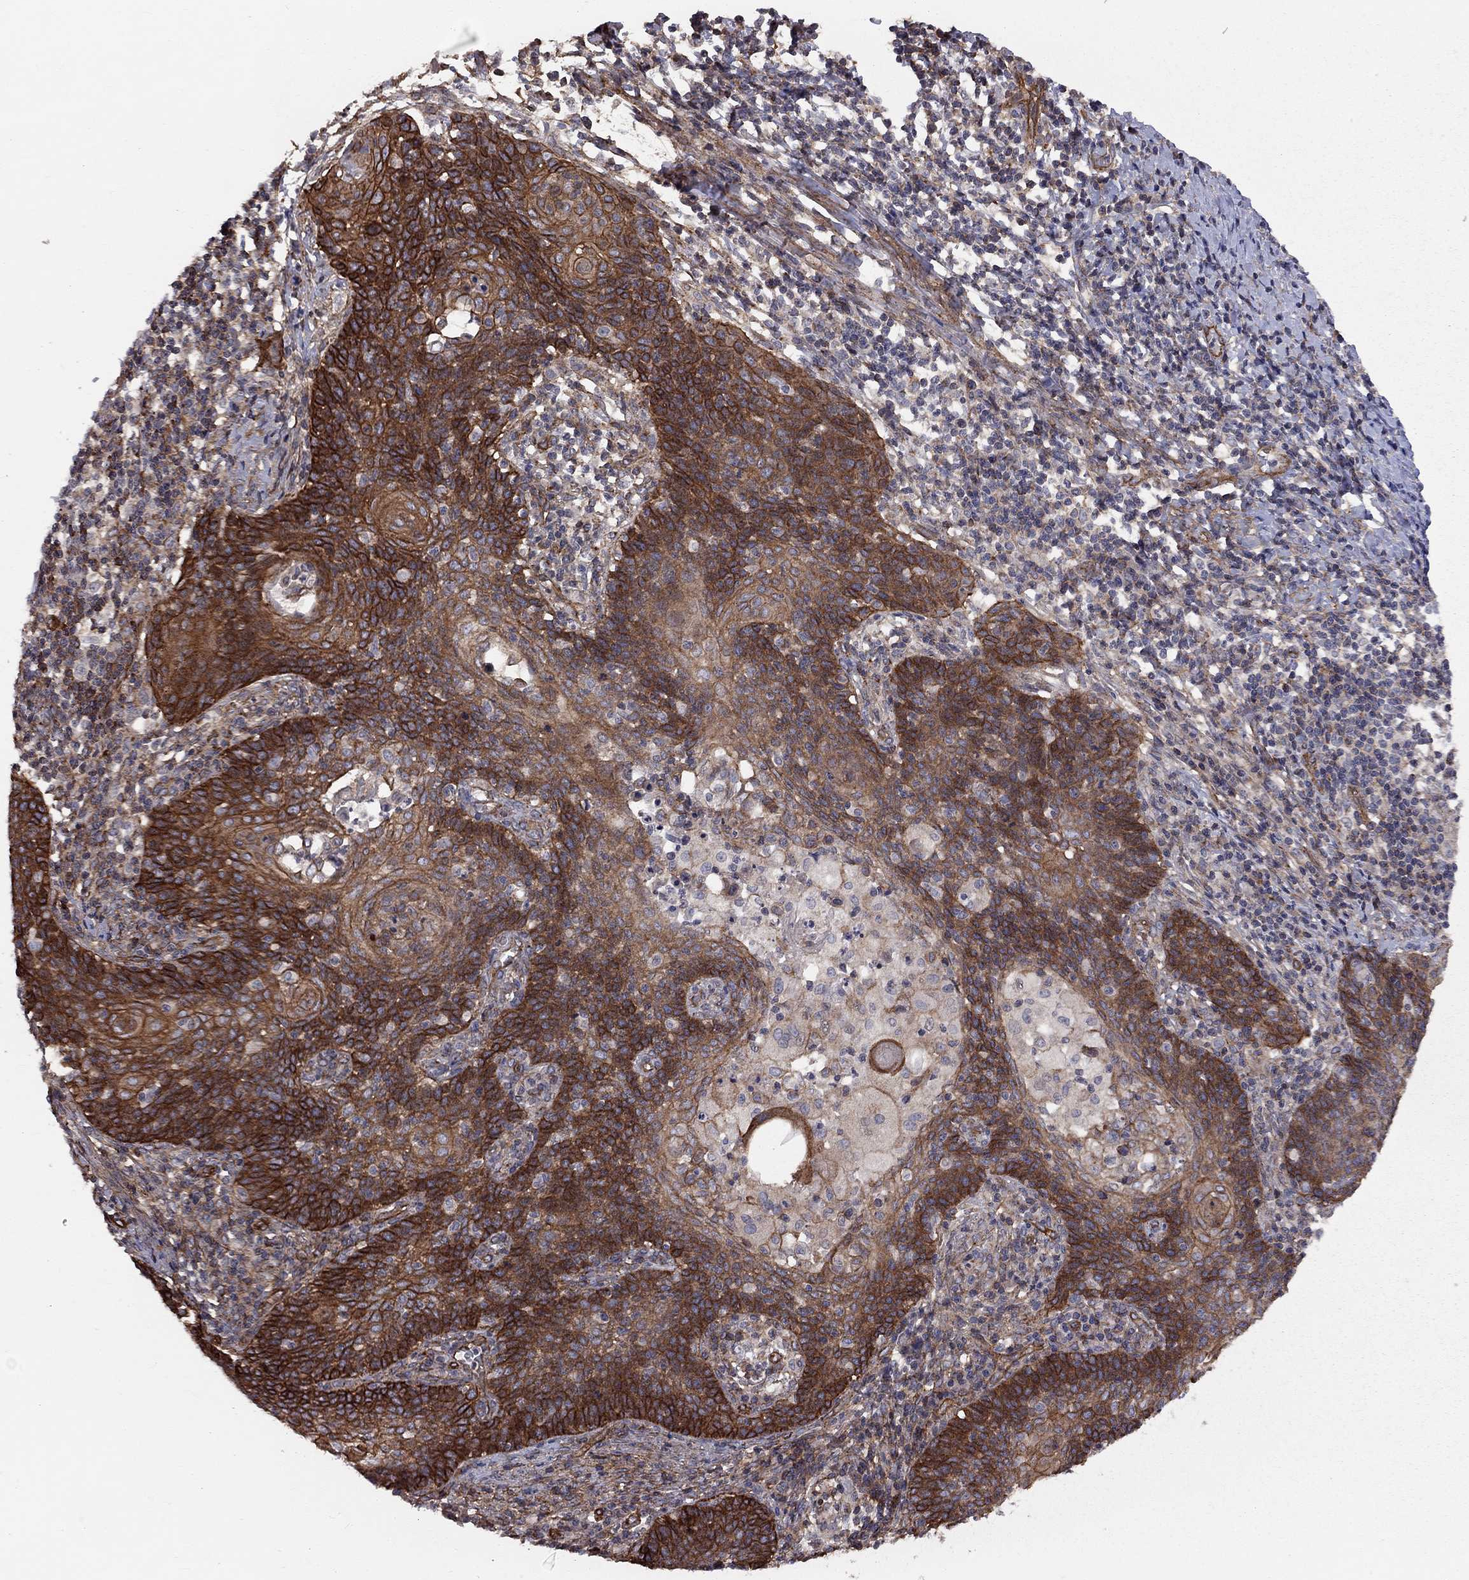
{"staining": {"intensity": "strong", "quantity": "25%-75%", "location": "cytoplasmic/membranous"}, "tissue": "cervical cancer", "cell_type": "Tumor cells", "image_type": "cancer", "snomed": [{"axis": "morphology", "description": "Squamous cell carcinoma, NOS"}, {"axis": "topography", "description": "Cervix"}], "caption": "Protein staining by immunohistochemistry (IHC) reveals strong cytoplasmic/membranous staining in approximately 25%-75% of tumor cells in cervical cancer (squamous cell carcinoma).", "gene": "RASEF", "patient": {"sex": "female", "age": 39}}